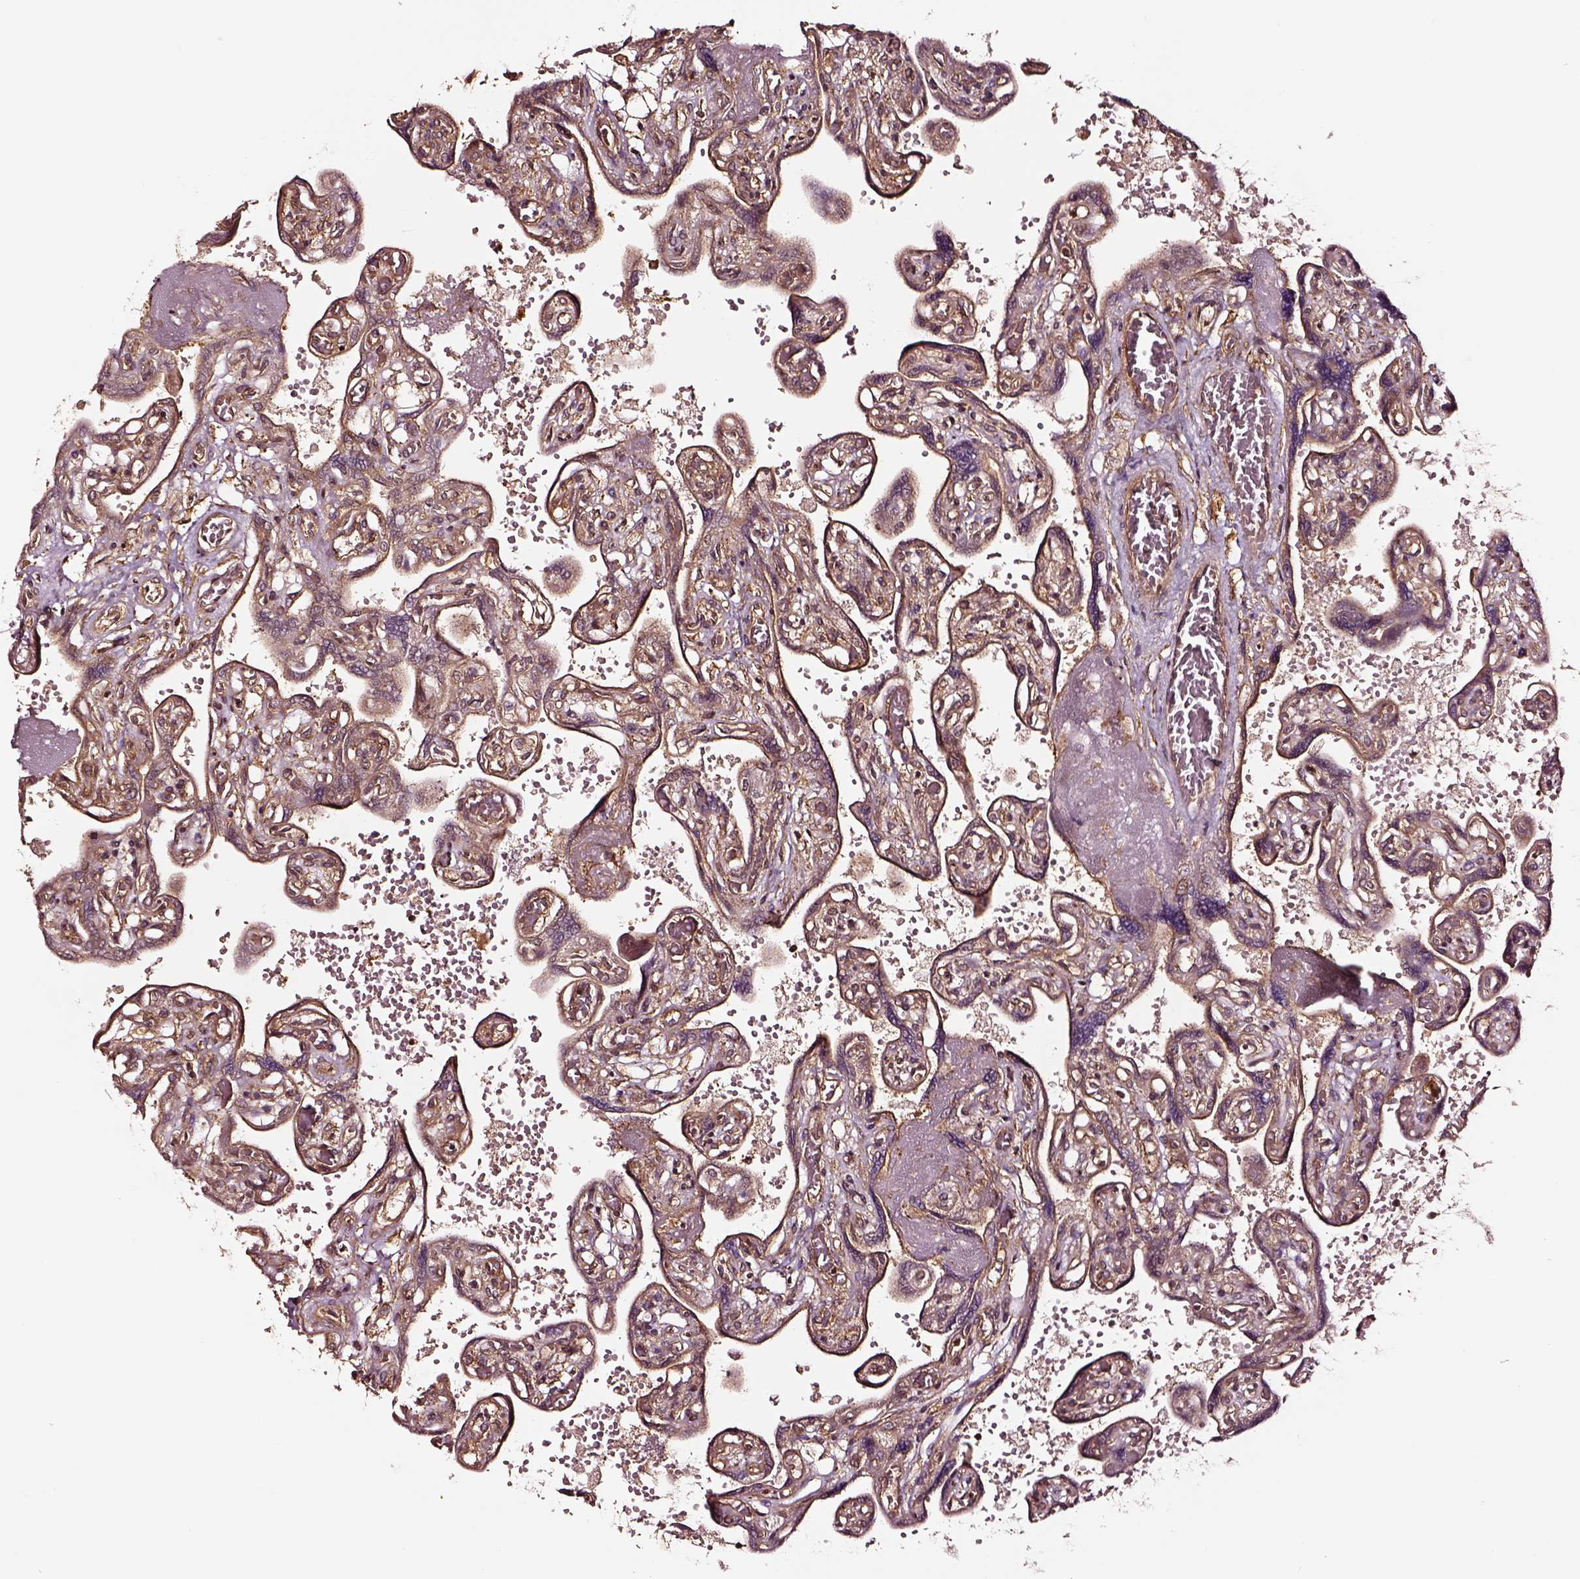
{"staining": {"intensity": "weak", "quantity": ">75%", "location": "cytoplasmic/membranous"}, "tissue": "placenta", "cell_type": "Decidual cells", "image_type": "normal", "snomed": [{"axis": "morphology", "description": "Normal tissue, NOS"}, {"axis": "topography", "description": "Placenta"}], "caption": "Immunohistochemical staining of unremarkable human placenta reveals weak cytoplasmic/membranous protein expression in about >75% of decidual cells. The staining was performed using DAB, with brown indicating positive protein expression. Nuclei are stained blue with hematoxylin.", "gene": "RASSF5", "patient": {"sex": "female", "age": 32}}